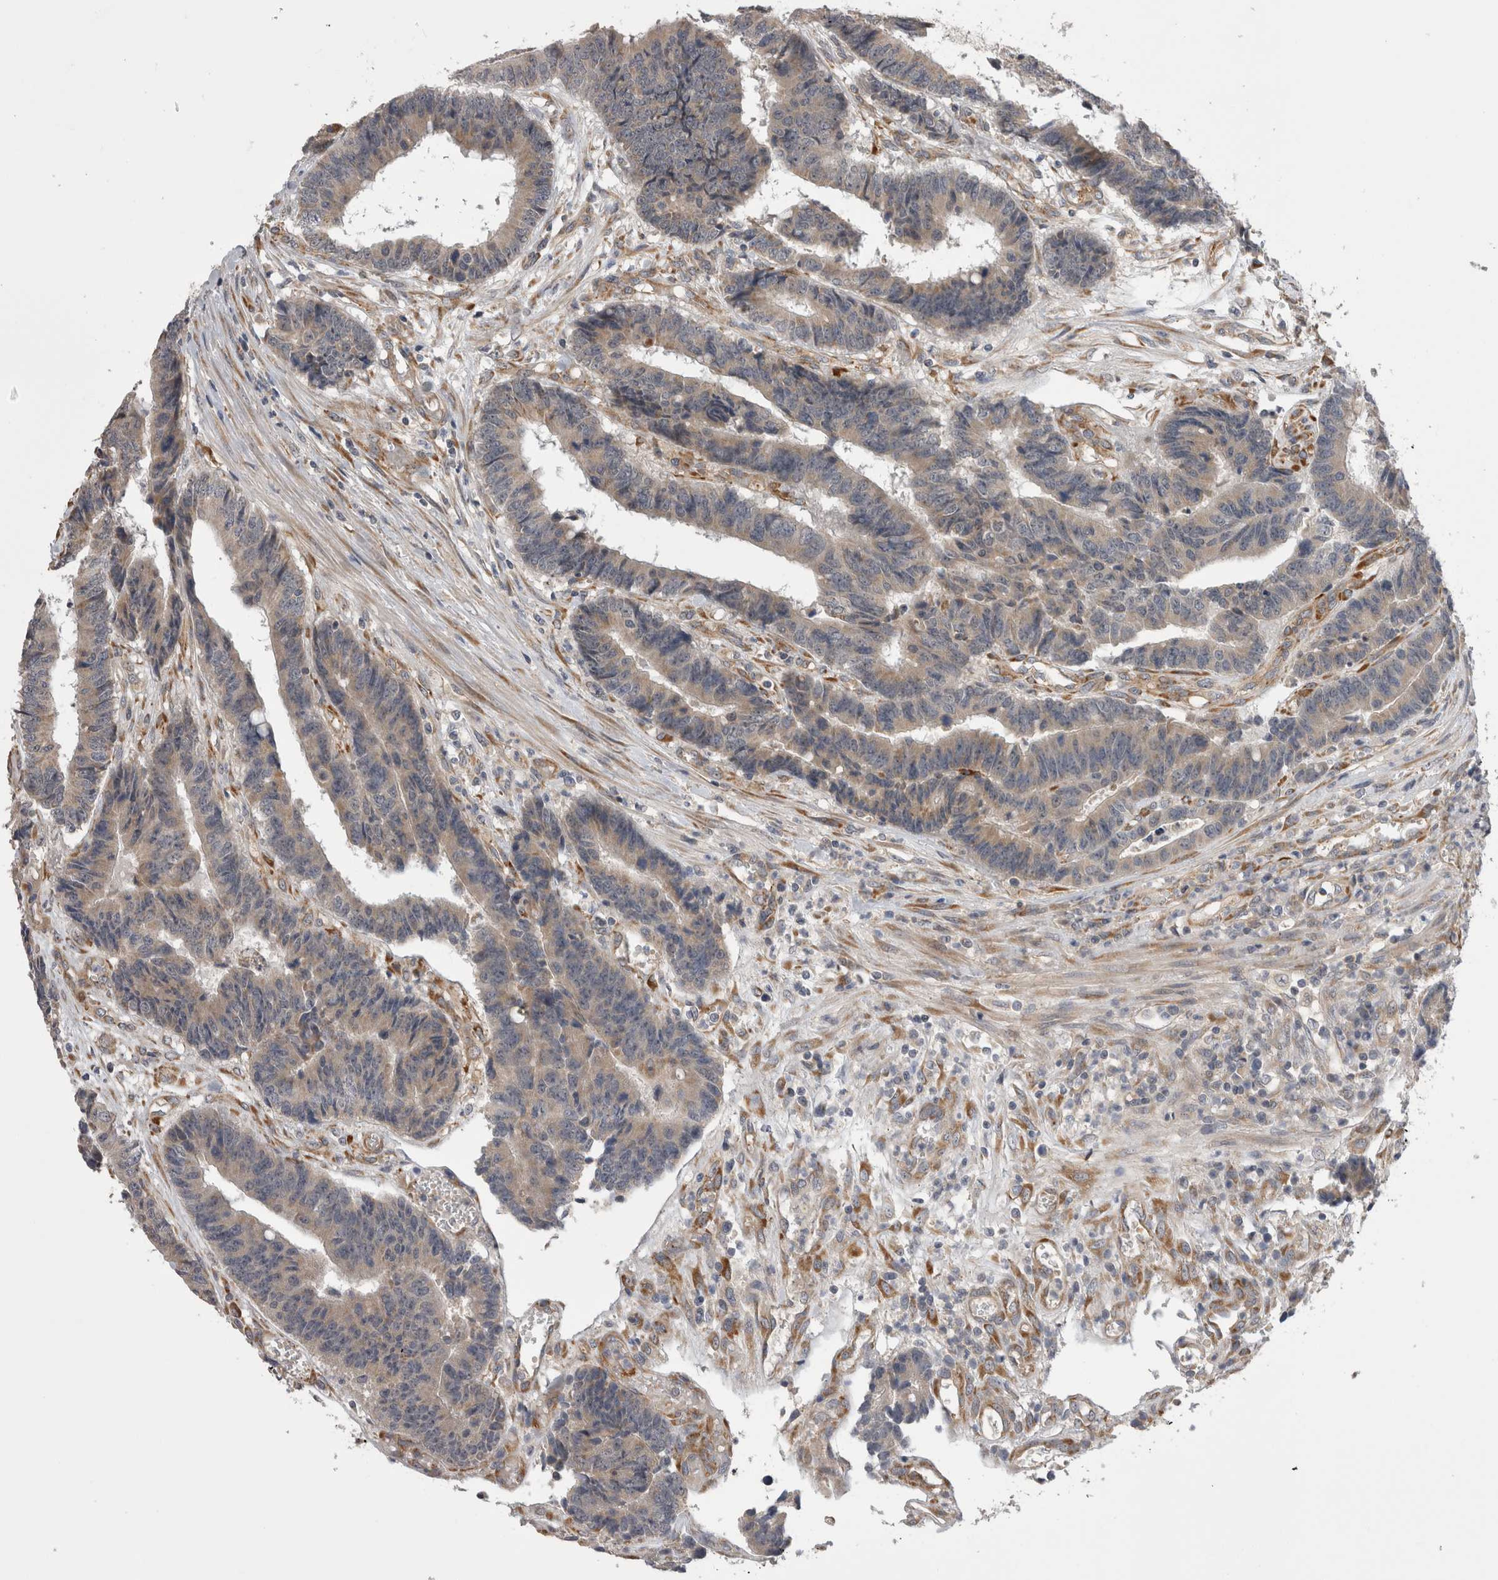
{"staining": {"intensity": "weak", "quantity": "<25%", "location": "cytoplasmic/membranous"}, "tissue": "colorectal cancer", "cell_type": "Tumor cells", "image_type": "cancer", "snomed": [{"axis": "morphology", "description": "Adenocarcinoma, NOS"}, {"axis": "topography", "description": "Rectum"}], "caption": "IHC photomicrograph of neoplastic tissue: colorectal adenocarcinoma stained with DAB reveals no significant protein staining in tumor cells.", "gene": "ARHGAP29", "patient": {"sex": "male", "age": 84}}